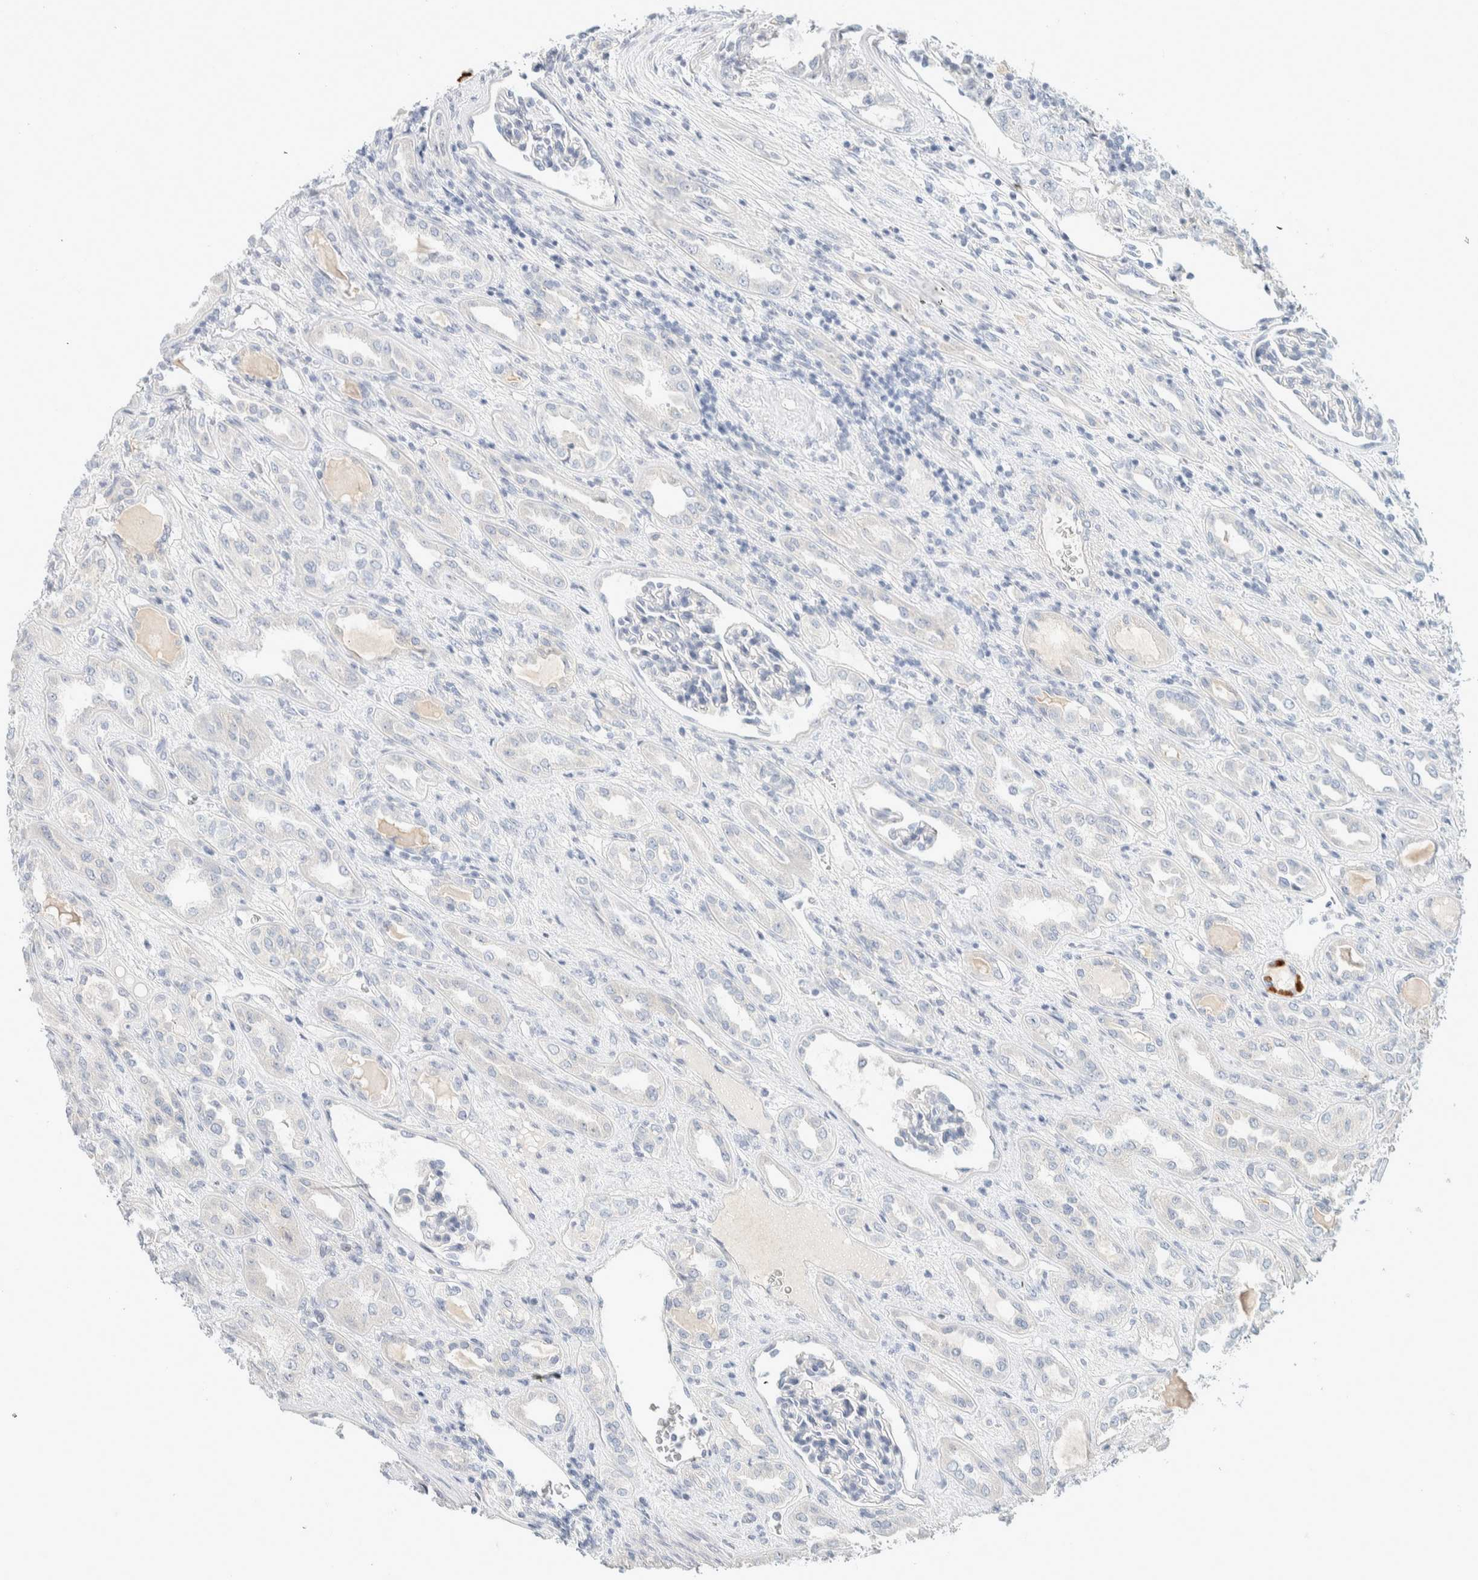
{"staining": {"intensity": "negative", "quantity": "none", "location": "none"}, "tissue": "renal cancer", "cell_type": "Tumor cells", "image_type": "cancer", "snomed": [{"axis": "morphology", "description": "Adenocarcinoma, NOS"}, {"axis": "topography", "description": "Kidney"}], "caption": "The histopathology image demonstrates no significant positivity in tumor cells of adenocarcinoma (renal).", "gene": "ALOX12B", "patient": {"sex": "female", "age": 54}}